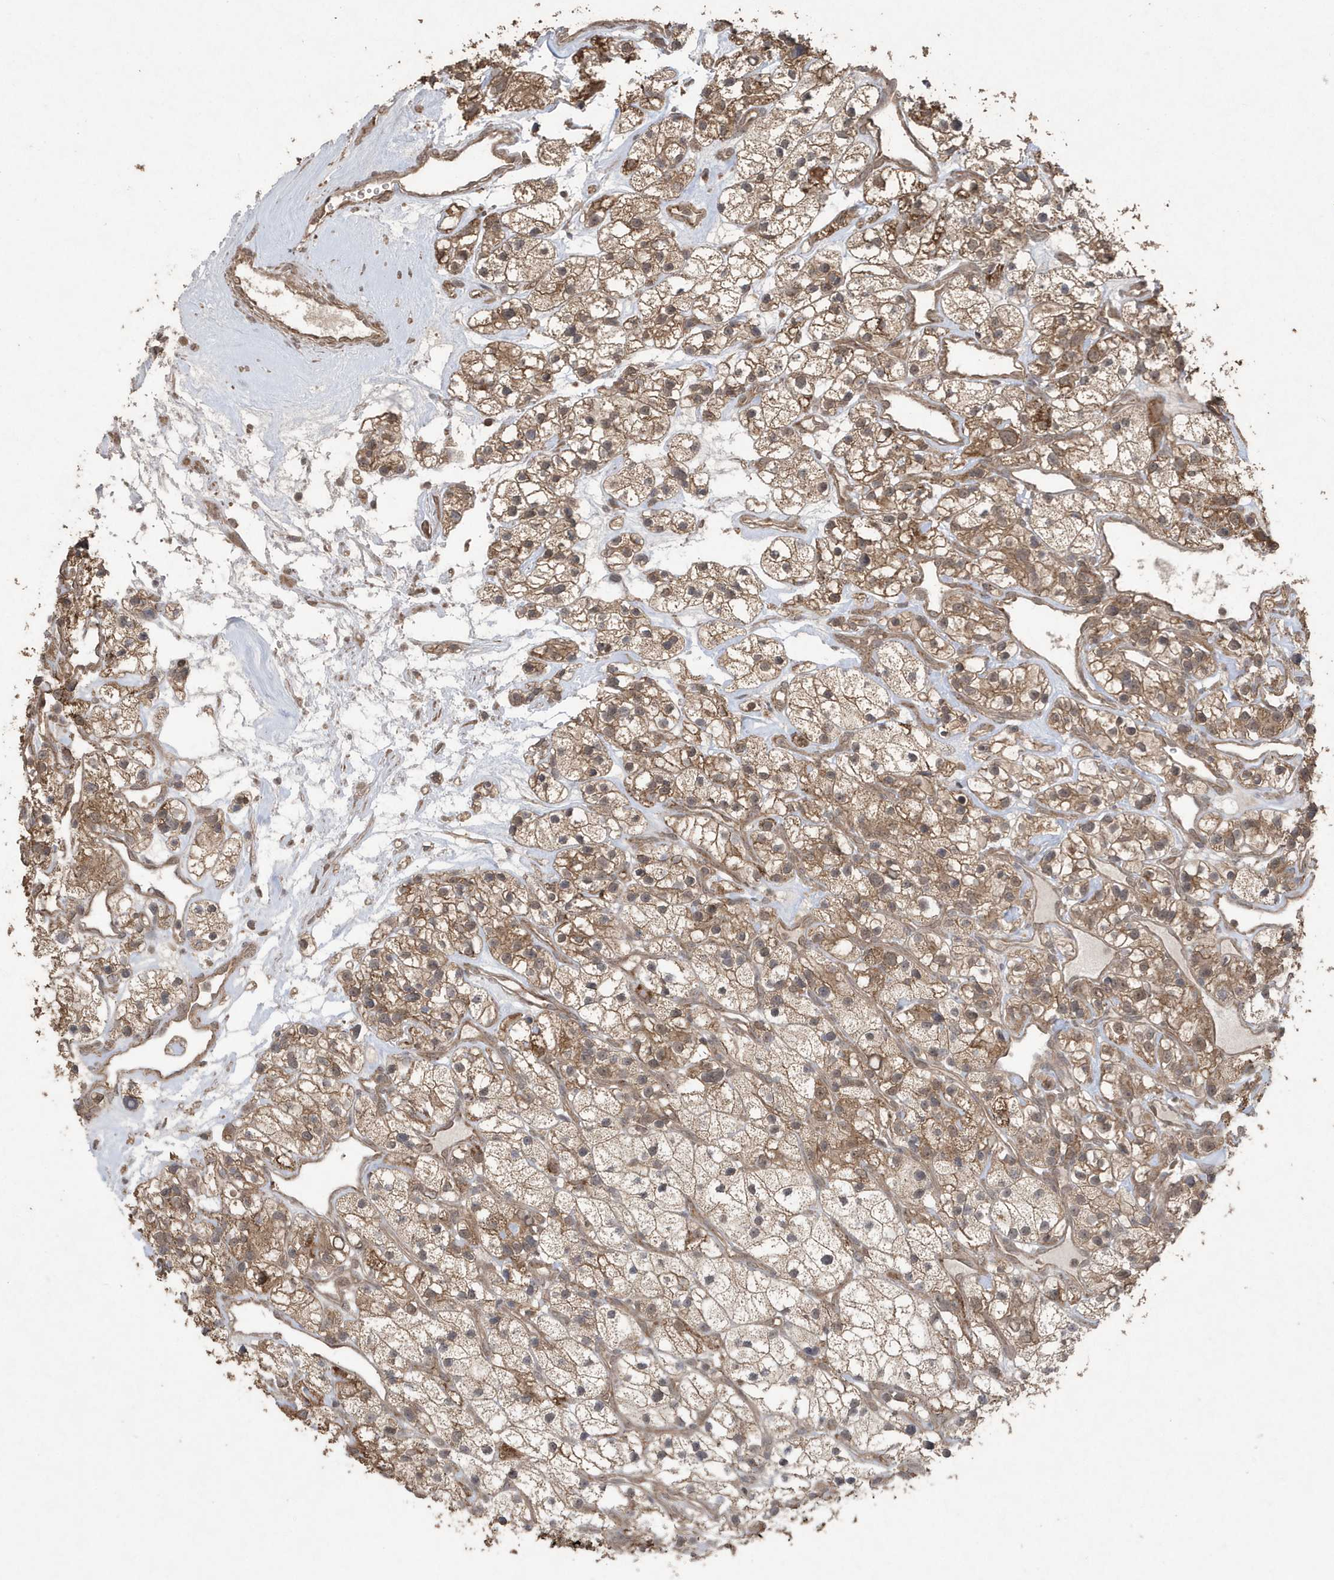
{"staining": {"intensity": "moderate", "quantity": ">75%", "location": "cytoplasmic/membranous"}, "tissue": "renal cancer", "cell_type": "Tumor cells", "image_type": "cancer", "snomed": [{"axis": "morphology", "description": "Adenocarcinoma, NOS"}, {"axis": "topography", "description": "Kidney"}], "caption": "Immunohistochemical staining of human adenocarcinoma (renal) demonstrates moderate cytoplasmic/membranous protein expression in about >75% of tumor cells.", "gene": "PAXBP1", "patient": {"sex": "female", "age": 57}}